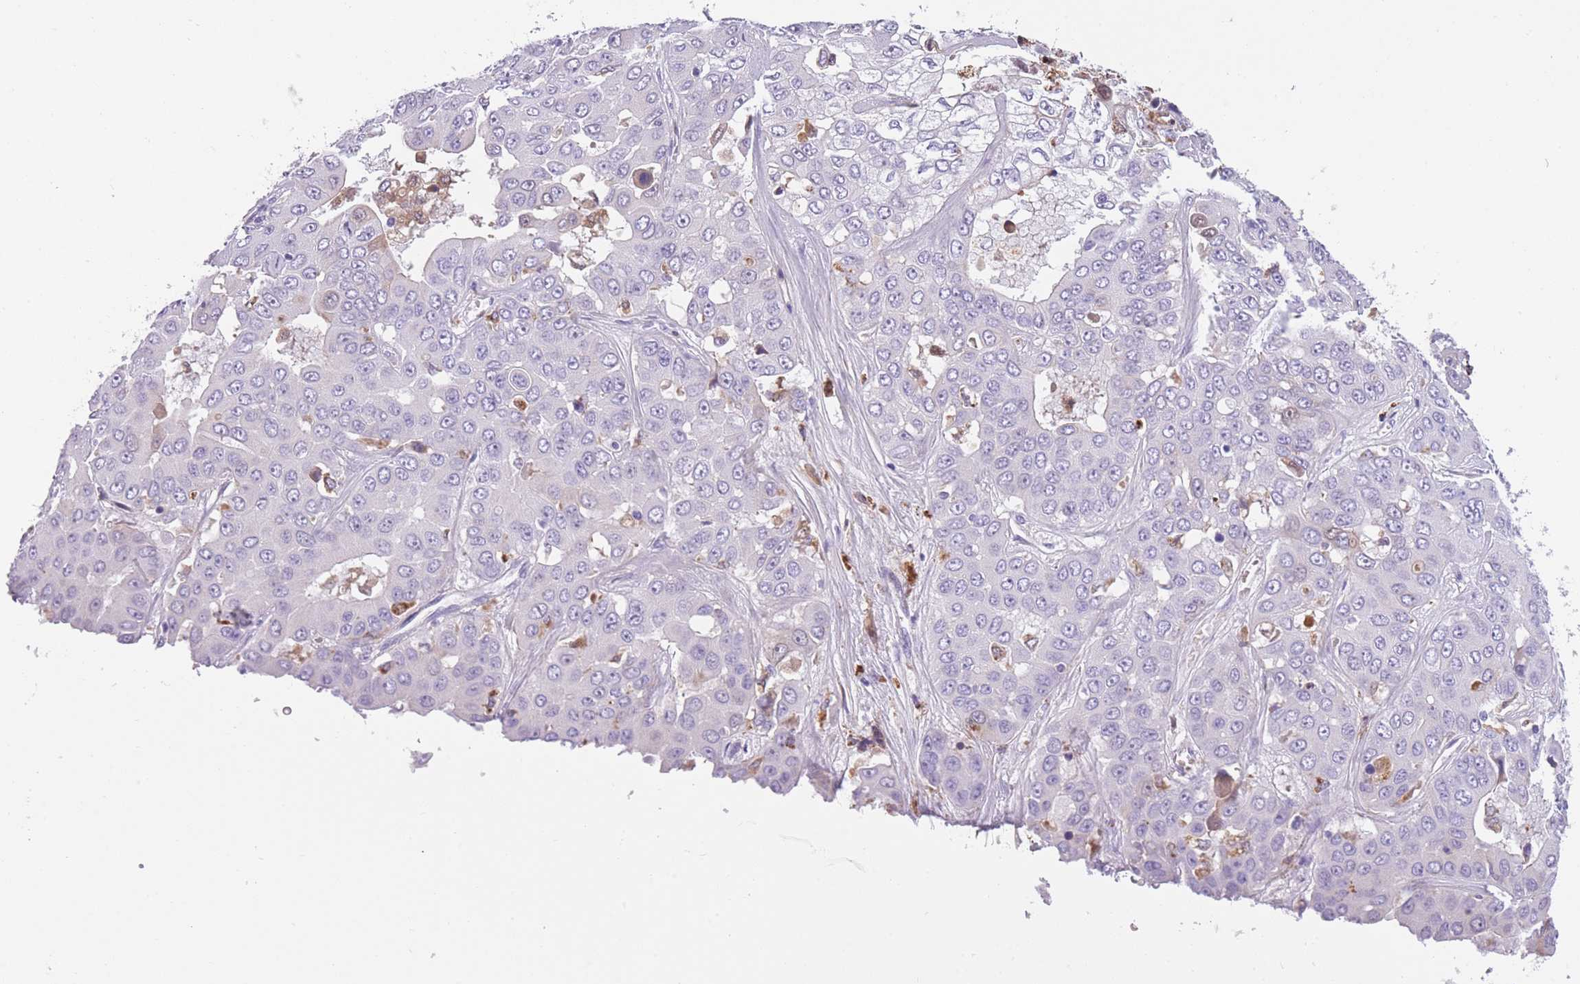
{"staining": {"intensity": "negative", "quantity": "none", "location": "none"}, "tissue": "liver cancer", "cell_type": "Tumor cells", "image_type": "cancer", "snomed": [{"axis": "morphology", "description": "Cholangiocarcinoma"}, {"axis": "topography", "description": "Liver"}], "caption": "Tumor cells show no significant expression in liver cancer (cholangiocarcinoma).", "gene": "GNAT1", "patient": {"sex": "female", "age": 52}}